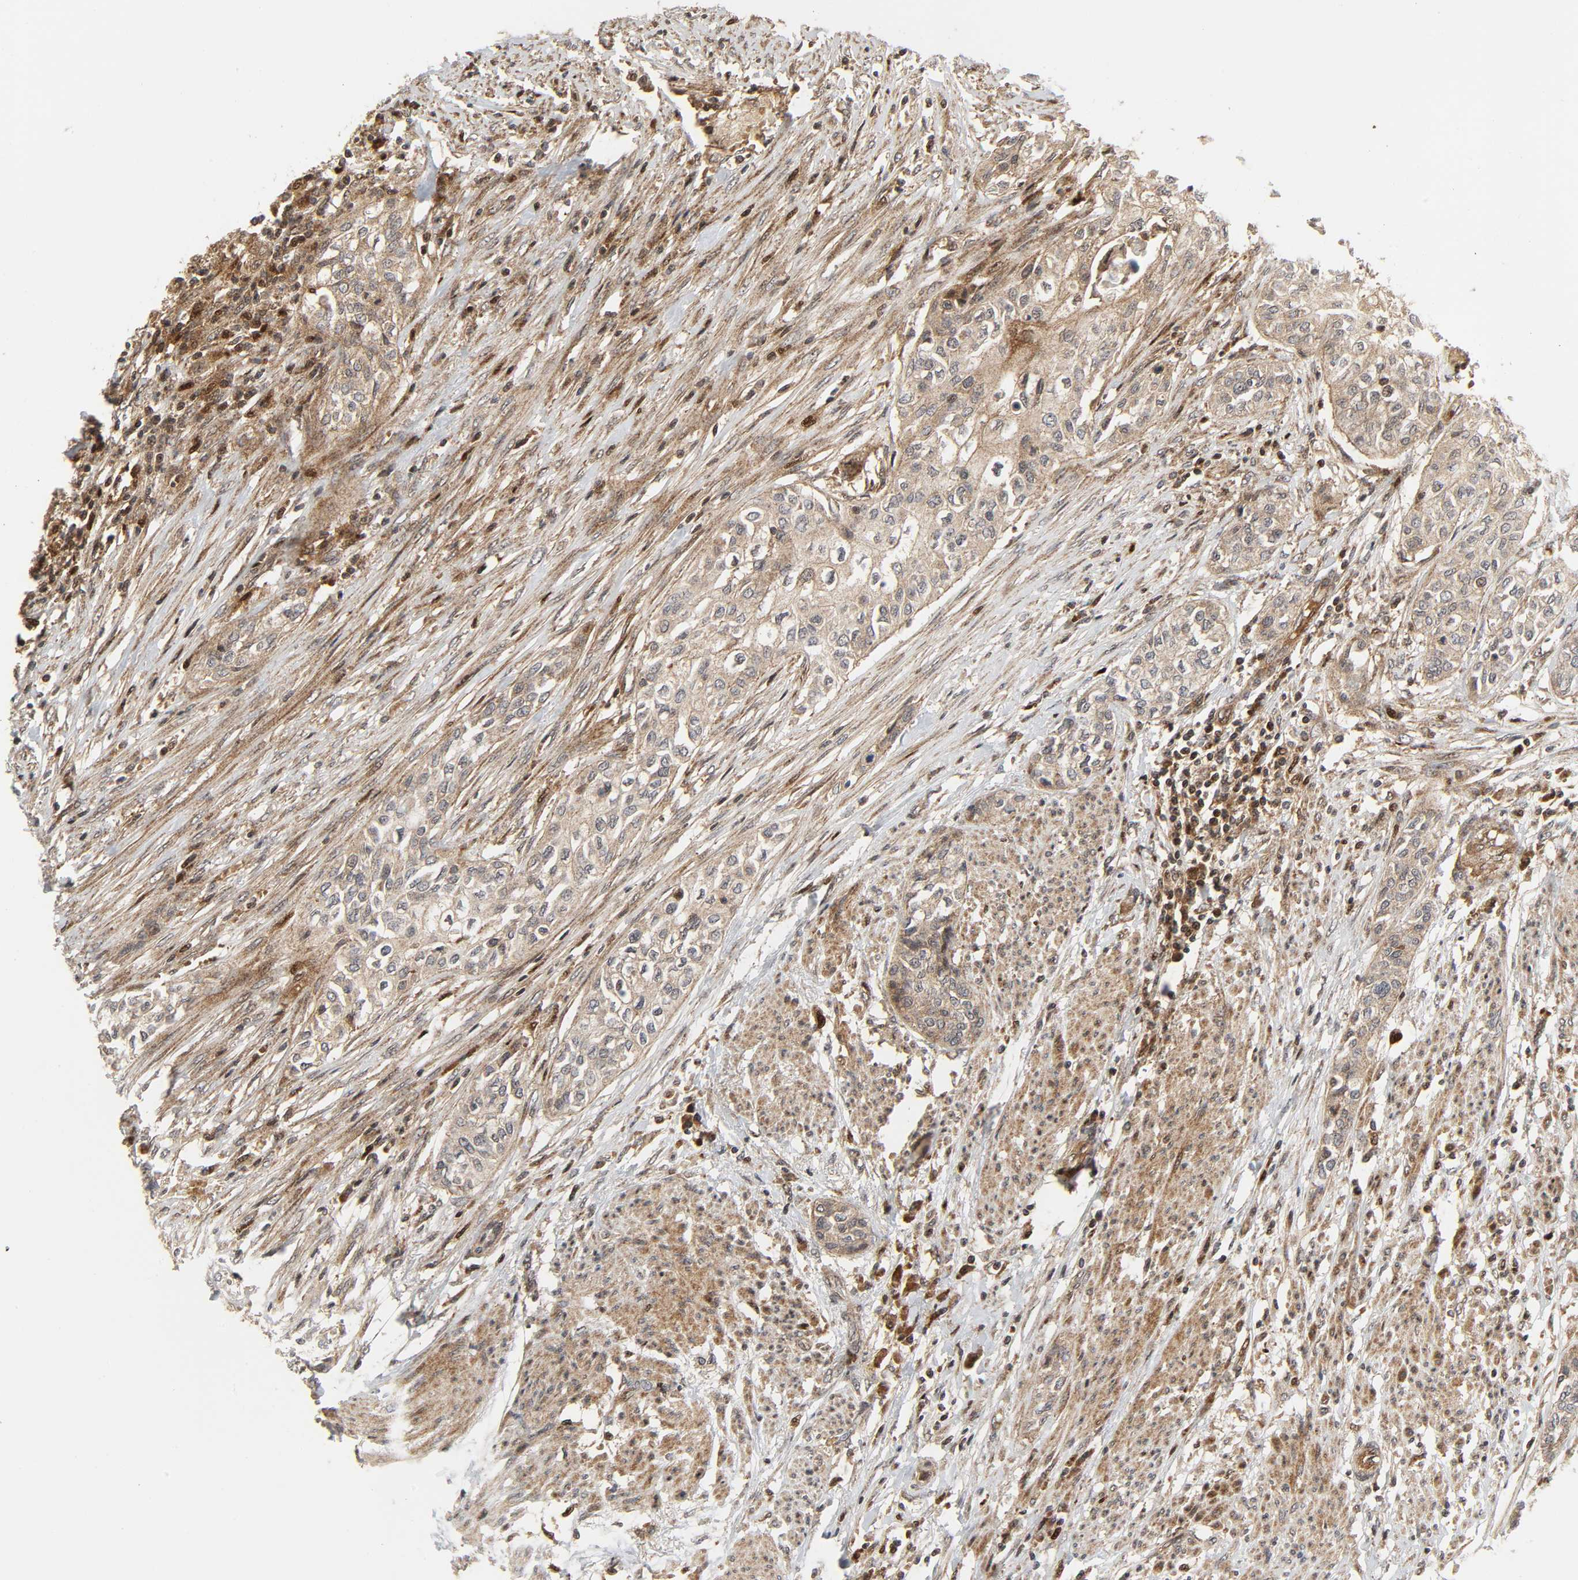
{"staining": {"intensity": "moderate", "quantity": ">75%", "location": "cytoplasmic/membranous"}, "tissue": "urothelial cancer", "cell_type": "Tumor cells", "image_type": "cancer", "snomed": [{"axis": "morphology", "description": "Urothelial carcinoma, High grade"}, {"axis": "topography", "description": "Urinary bladder"}], "caption": "Moderate cytoplasmic/membranous staining for a protein is appreciated in about >75% of tumor cells of urothelial cancer using immunohistochemistry.", "gene": "CHUK", "patient": {"sex": "male", "age": 74}}